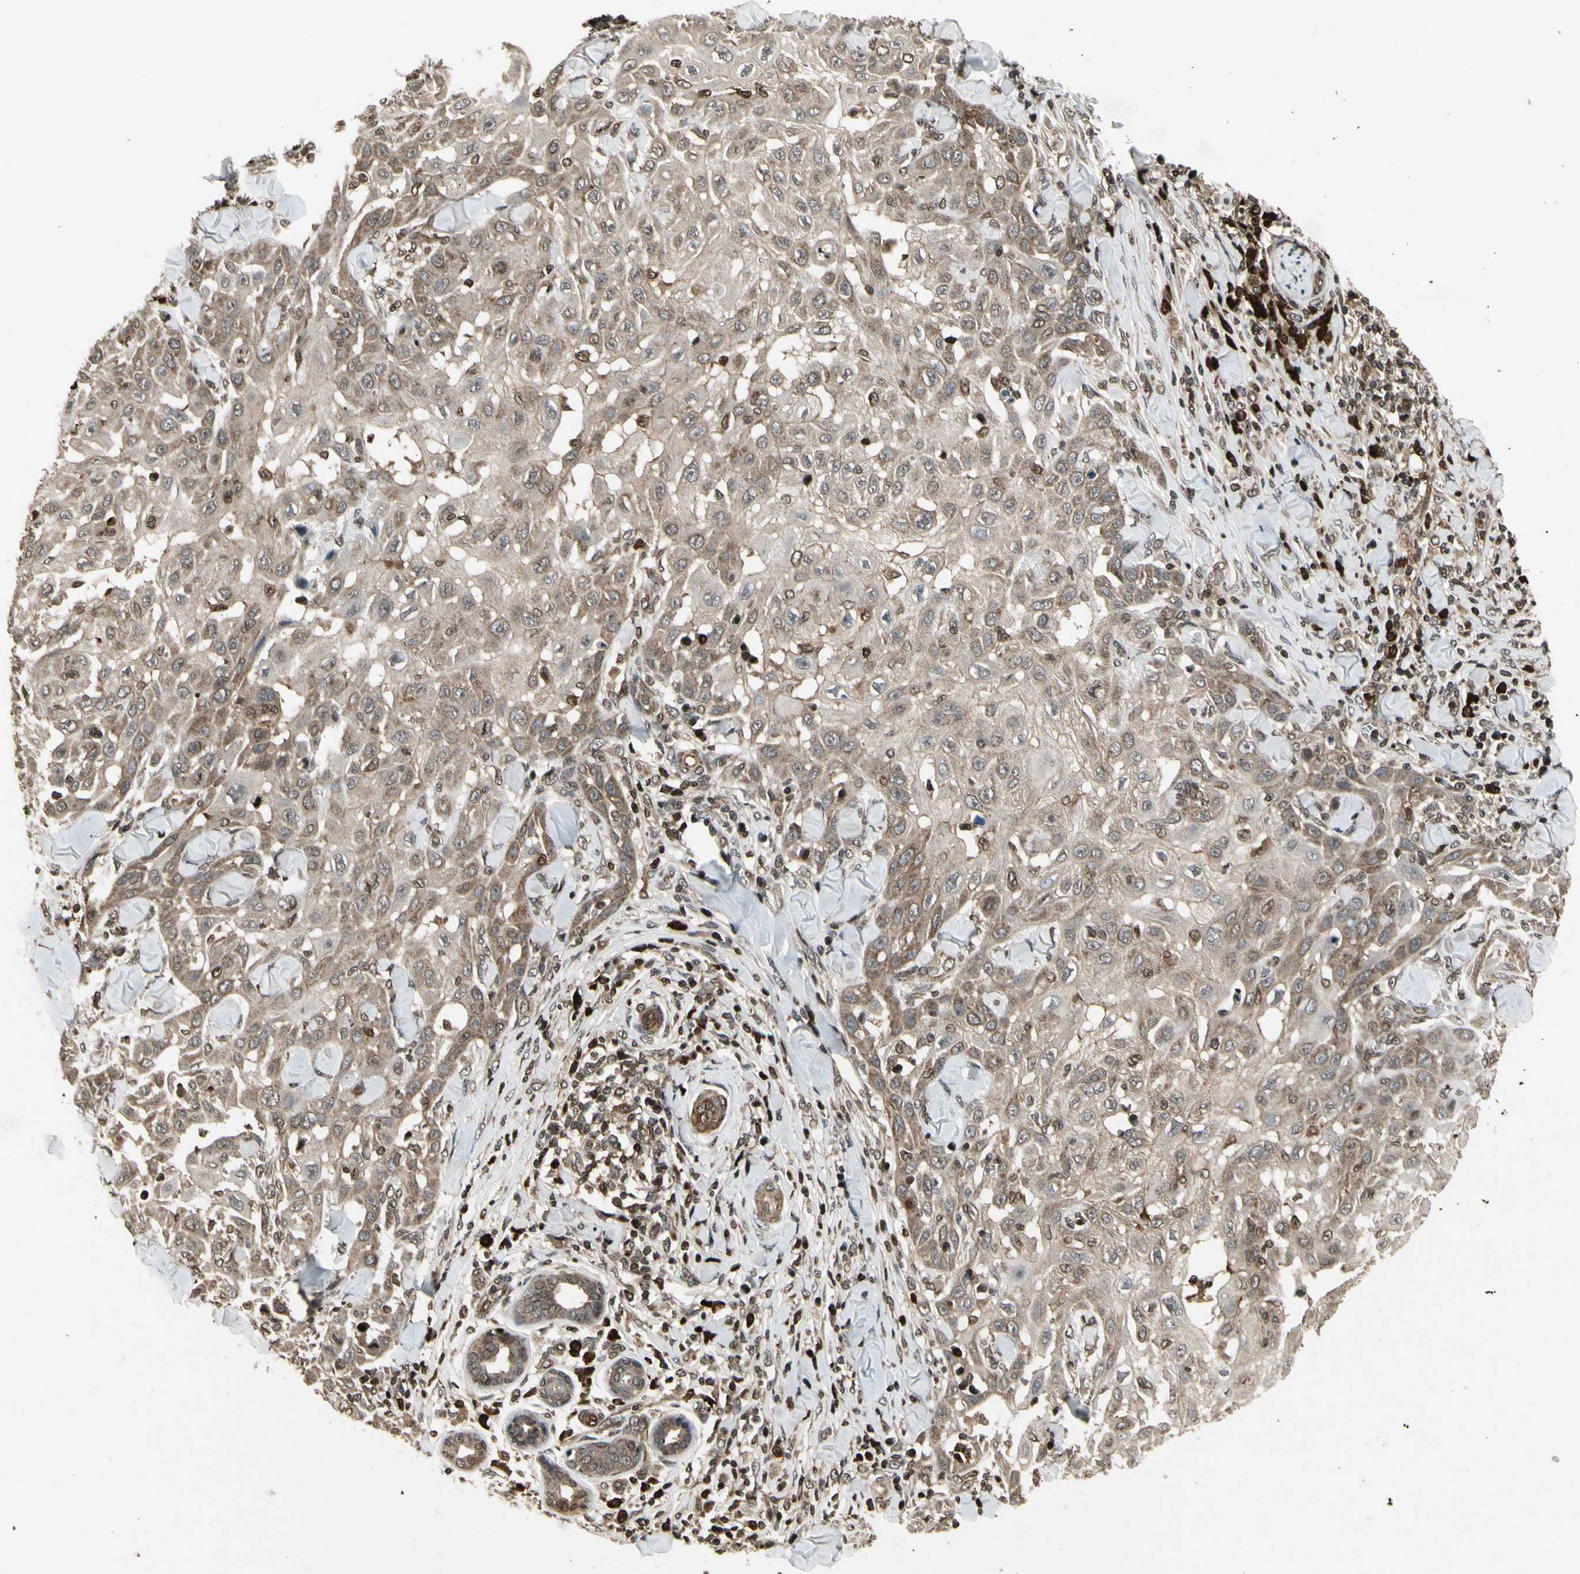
{"staining": {"intensity": "moderate", "quantity": ">75%", "location": "cytoplasmic/membranous"}, "tissue": "skin cancer", "cell_type": "Tumor cells", "image_type": "cancer", "snomed": [{"axis": "morphology", "description": "Squamous cell carcinoma, NOS"}, {"axis": "topography", "description": "Skin"}], "caption": "Squamous cell carcinoma (skin) was stained to show a protein in brown. There is medium levels of moderate cytoplasmic/membranous positivity in about >75% of tumor cells.", "gene": "GLRX", "patient": {"sex": "male", "age": 24}}